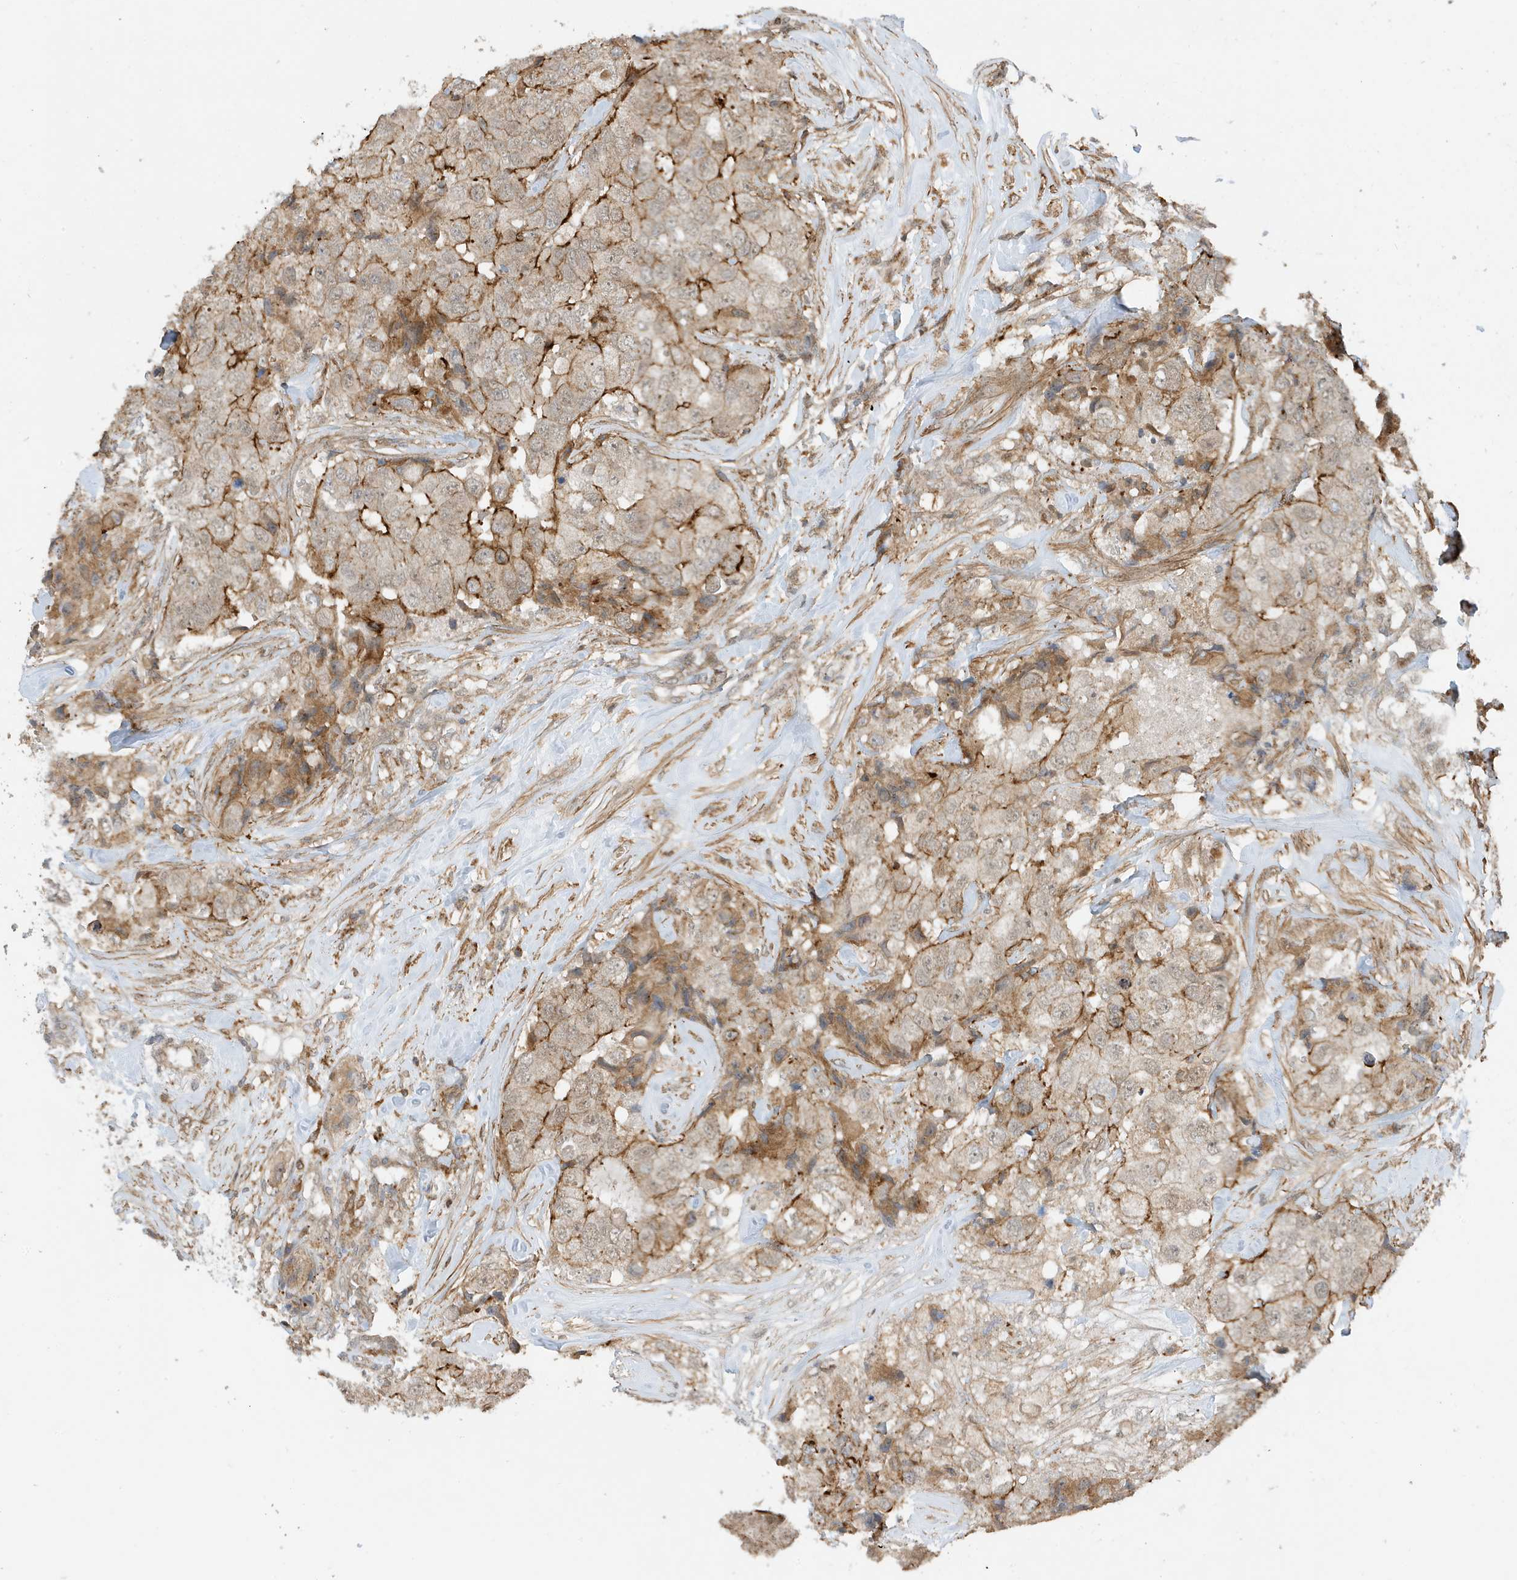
{"staining": {"intensity": "moderate", "quantity": "25%-75%", "location": "cytoplasmic/membranous,nuclear"}, "tissue": "breast cancer", "cell_type": "Tumor cells", "image_type": "cancer", "snomed": [{"axis": "morphology", "description": "Duct carcinoma"}, {"axis": "topography", "description": "Breast"}], "caption": "Protein analysis of breast invasive ductal carcinoma tissue reveals moderate cytoplasmic/membranous and nuclear expression in about 25%-75% of tumor cells.", "gene": "TATDN3", "patient": {"sex": "female", "age": 62}}